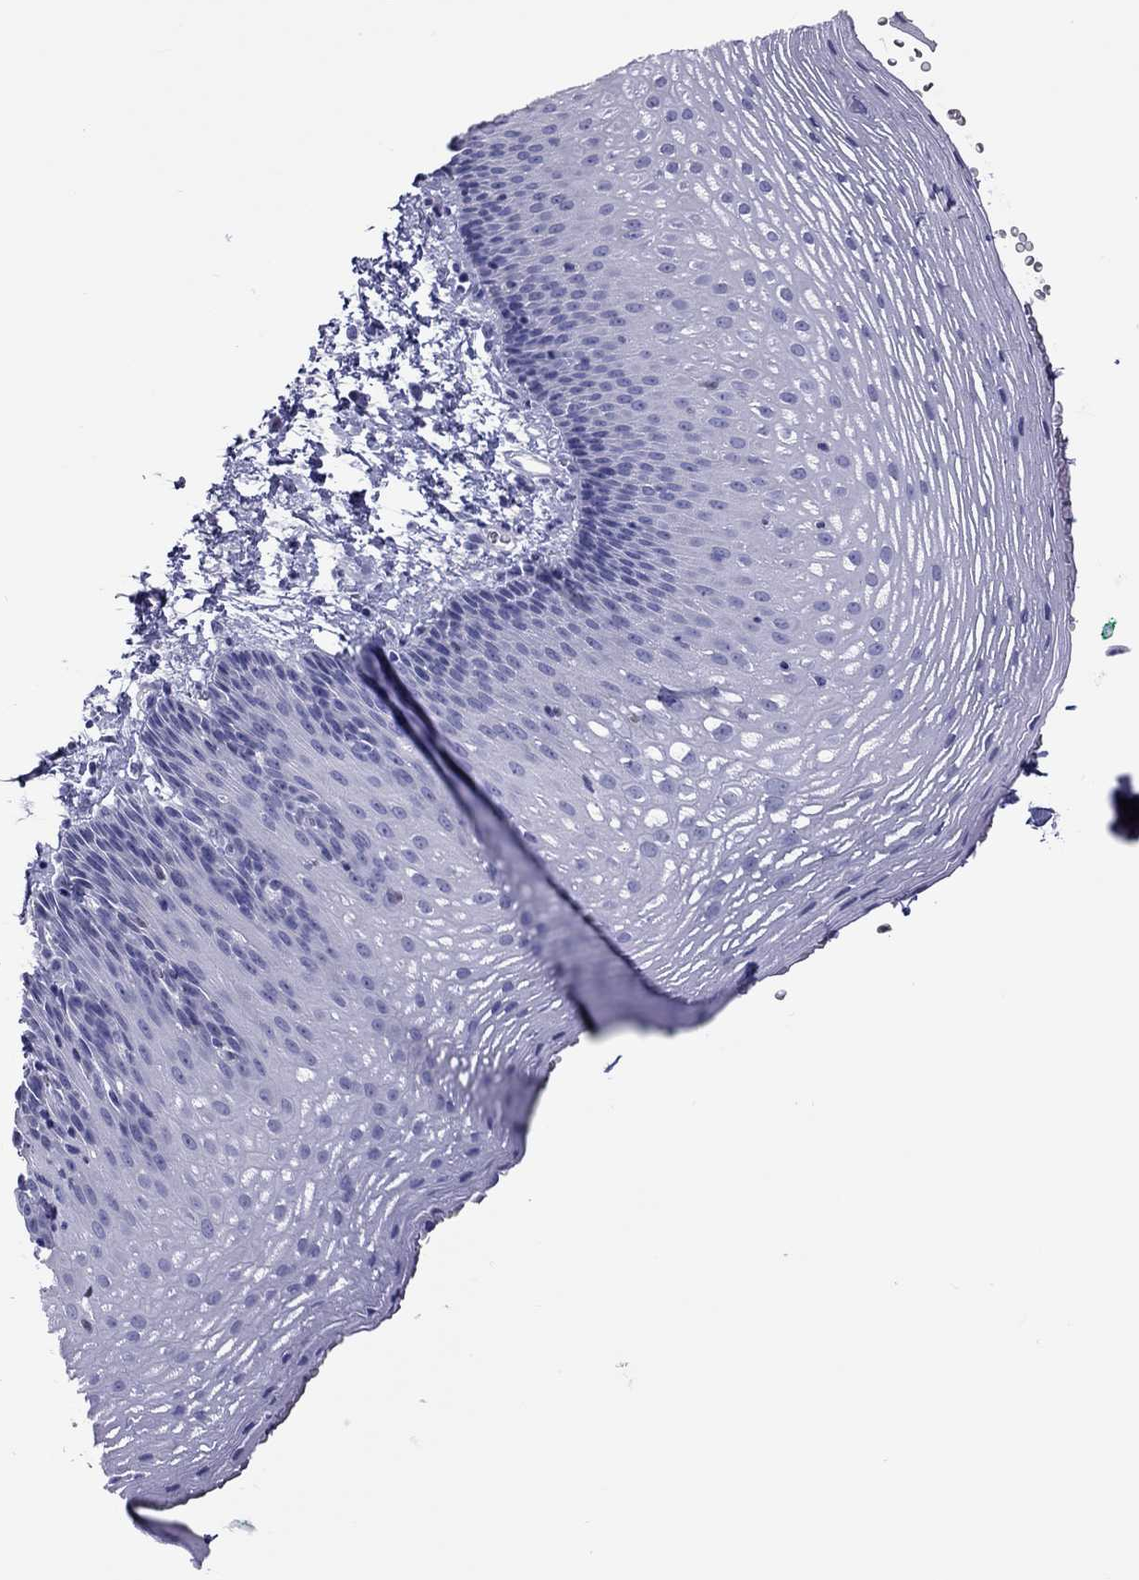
{"staining": {"intensity": "negative", "quantity": "none", "location": "none"}, "tissue": "esophagus", "cell_type": "Squamous epithelial cells", "image_type": "normal", "snomed": [{"axis": "morphology", "description": "Normal tissue, NOS"}, {"axis": "topography", "description": "Esophagus"}], "caption": "This is an immunohistochemistry (IHC) image of normal human esophagus. There is no staining in squamous epithelial cells.", "gene": "STAG3", "patient": {"sex": "male", "age": 76}}